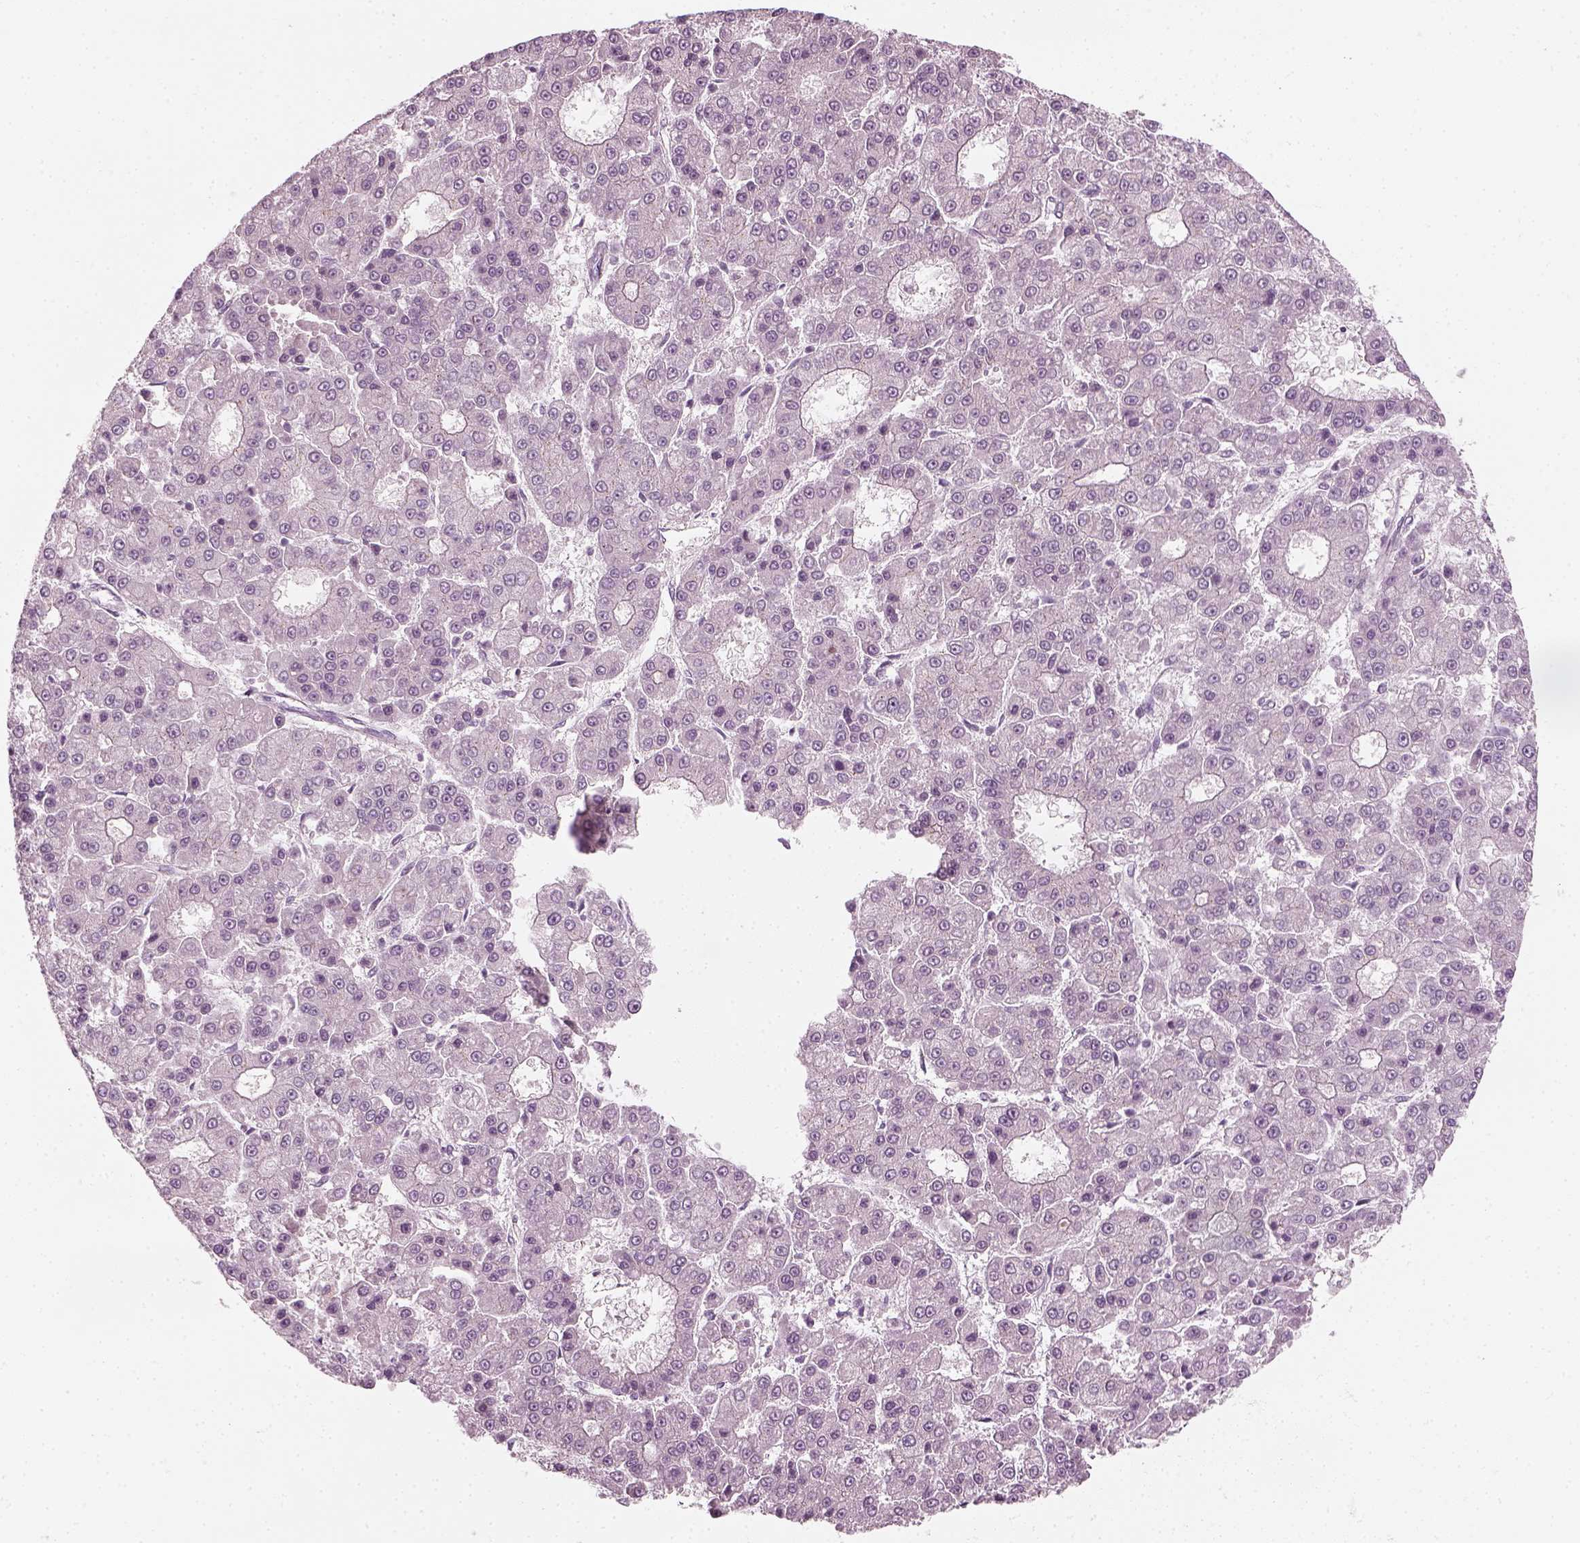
{"staining": {"intensity": "negative", "quantity": "none", "location": "none"}, "tissue": "liver cancer", "cell_type": "Tumor cells", "image_type": "cancer", "snomed": [{"axis": "morphology", "description": "Carcinoma, Hepatocellular, NOS"}, {"axis": "topography", "description": "Liver"}], "caption": "Micrograph shows no protein staining in tumor cells of liver cancer (hepatocellular carcinoma) tissue.", "gene": "MLIP", "patient": {"sex": "male", "age": 70}}